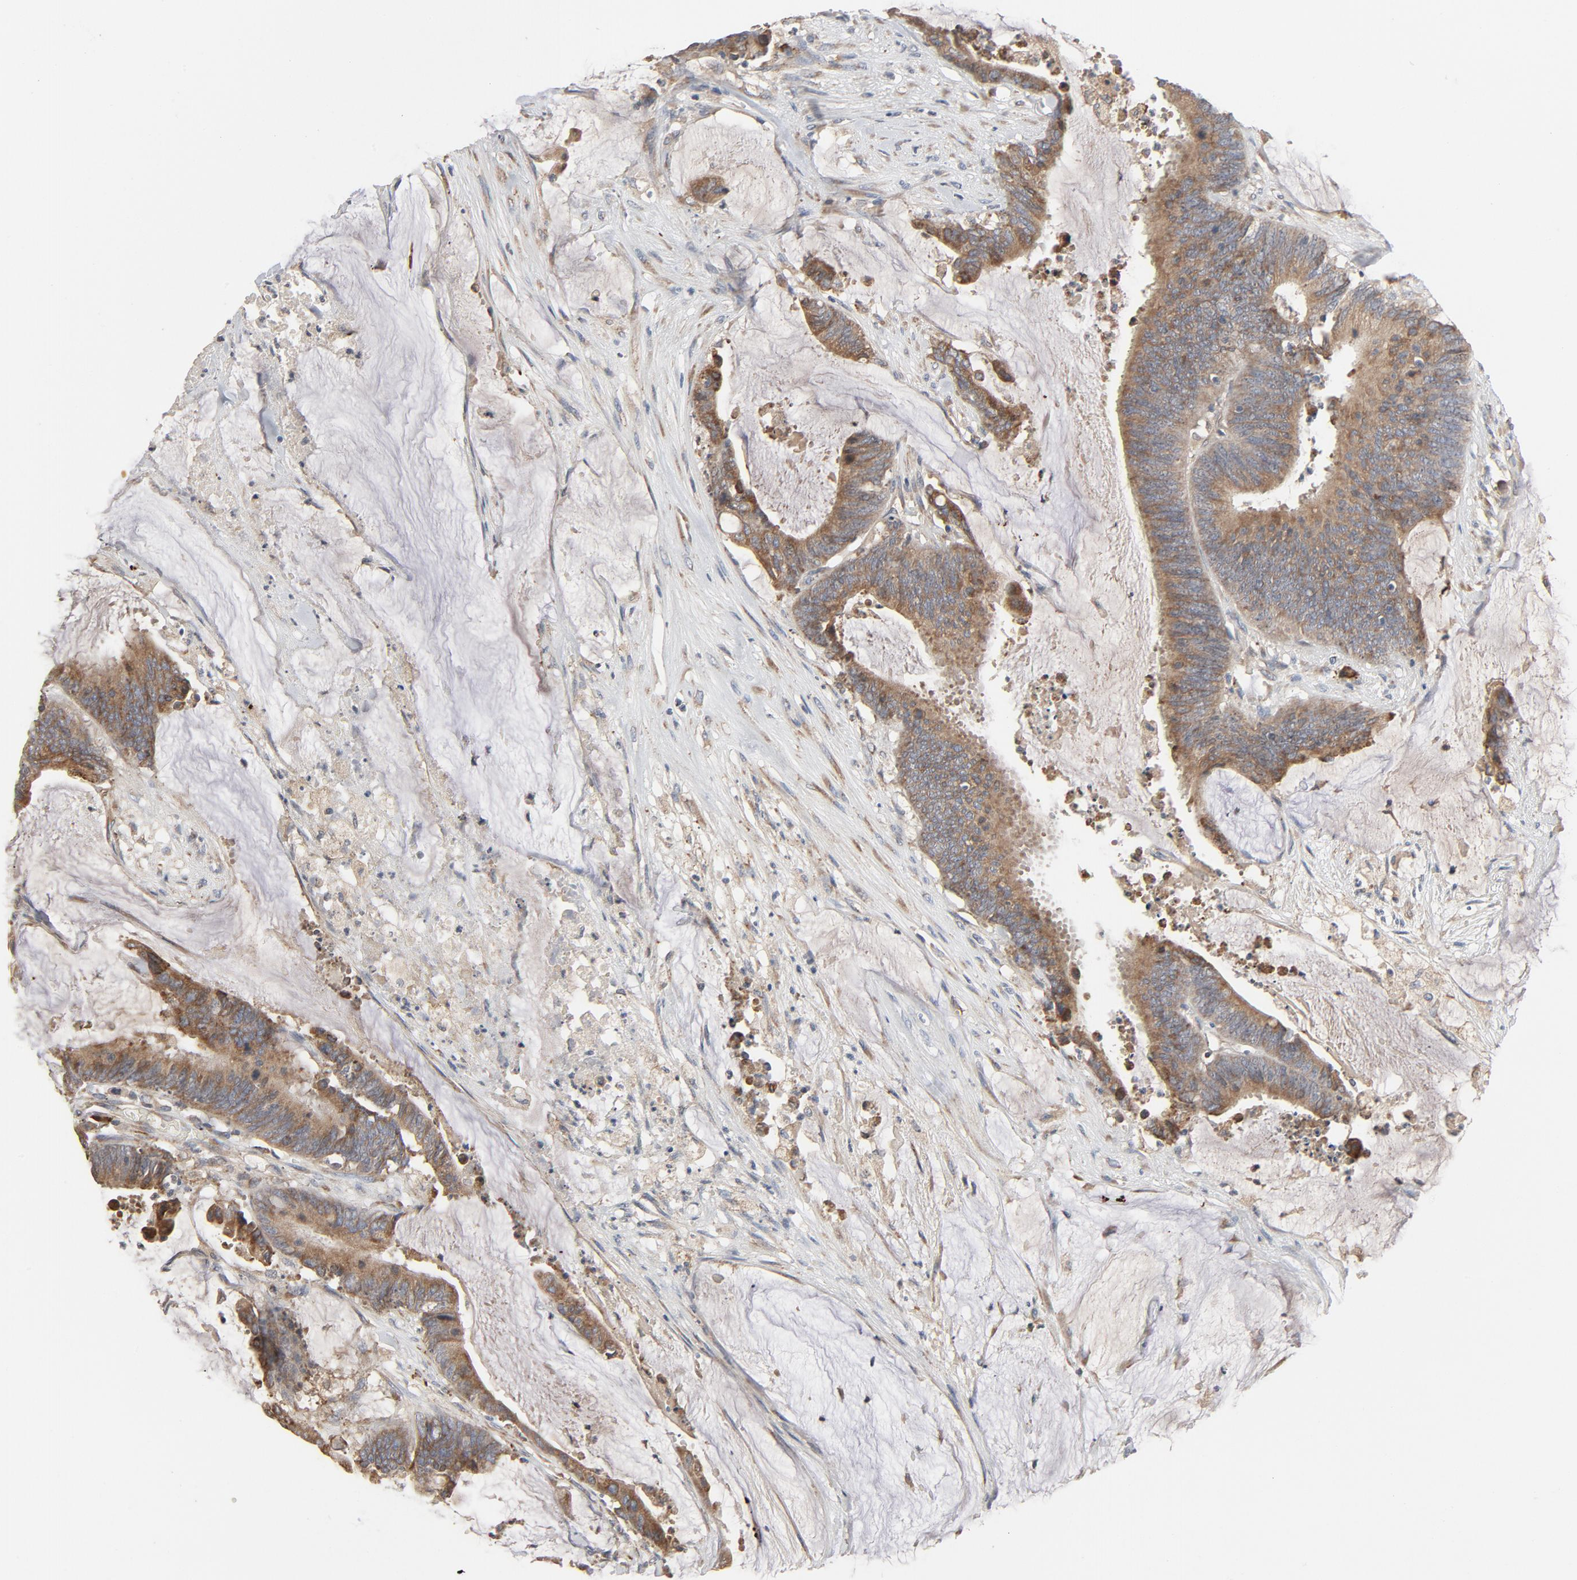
{"staining": {"intensity": "strong", "quantity": ">75%", "location": "cytoplasmic/membranous"}, "tissue": "colorectal cancer", "cell_type": "Tumor cells", "image_type": "cancer", "snomed": [{"axis": "morphology", "description": "Adenocarcinoma, NOS"}, {"axis": "topography", "description": "Rectum"}], "caption": "Protein analysis of adenocarcinoma (colorectal) tissue demonstrates strong cytoplasmic/membranous expression in approximately >75% of tumor cells.", "gene": "TLR4", "patient": {"sex": "female", "age": 66}}